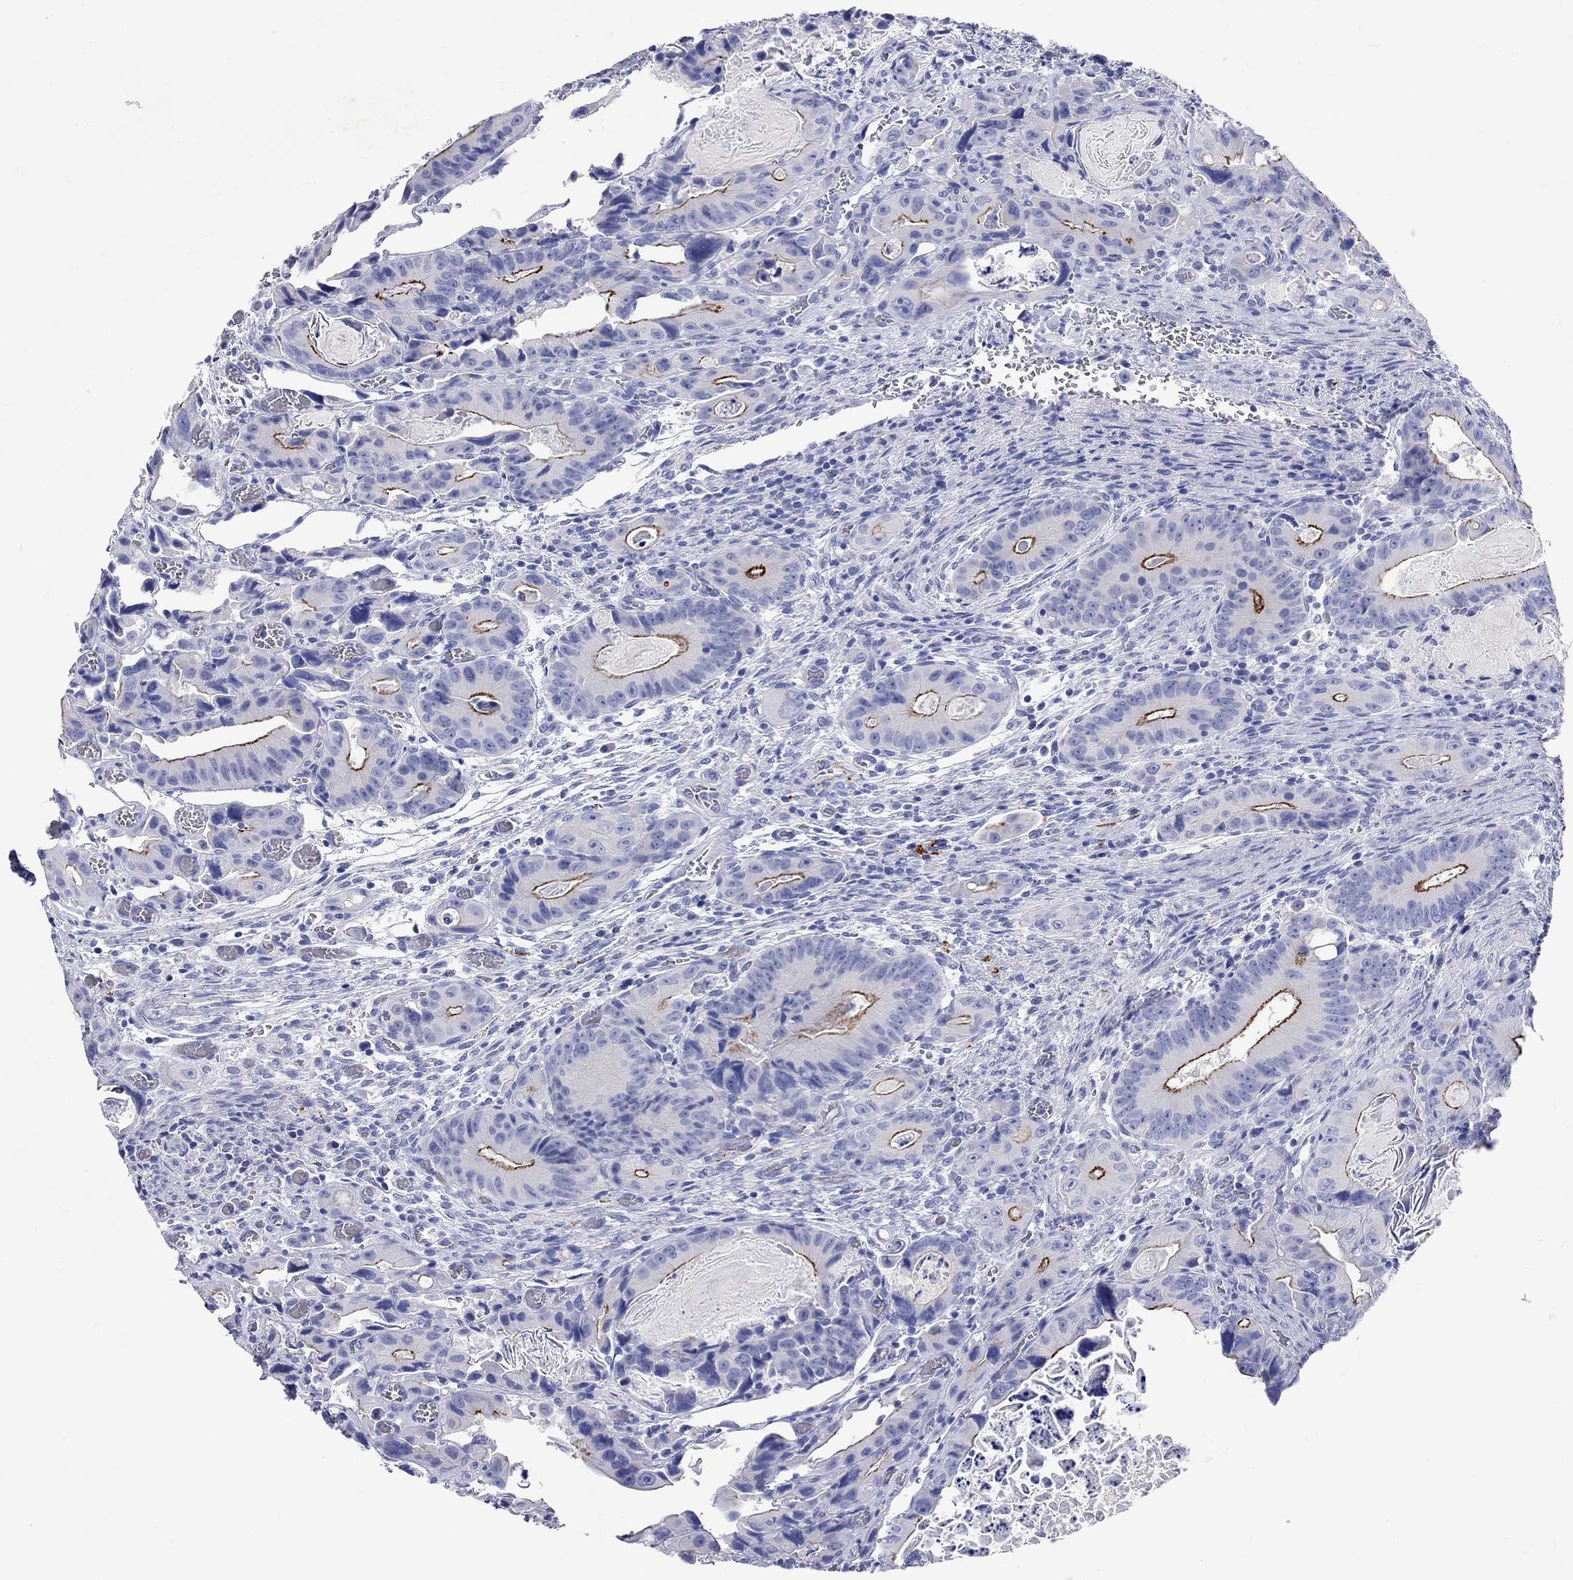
{"staining": {"intensity": "strong", "quantity": "<25%", "location": "cytoplasmic/membranous"}, "tissue": "colorectal cancer", "cell_type": "Tumor cells", "image_type": "cancer", "snomed": [{"axis": "morphology", "description": "Adenocarcinoma, NOS"}, {"axis": "topography", "description": "Rectum"}], "caption": "This image shows immunohistochemistry staining of human colorectal cancer, with medium strong cytoplasmic/membranous staining in approximately <25% of tumor cells.", "gene": "SPATA9", "patient": {"sex": "male", "age": 64}}